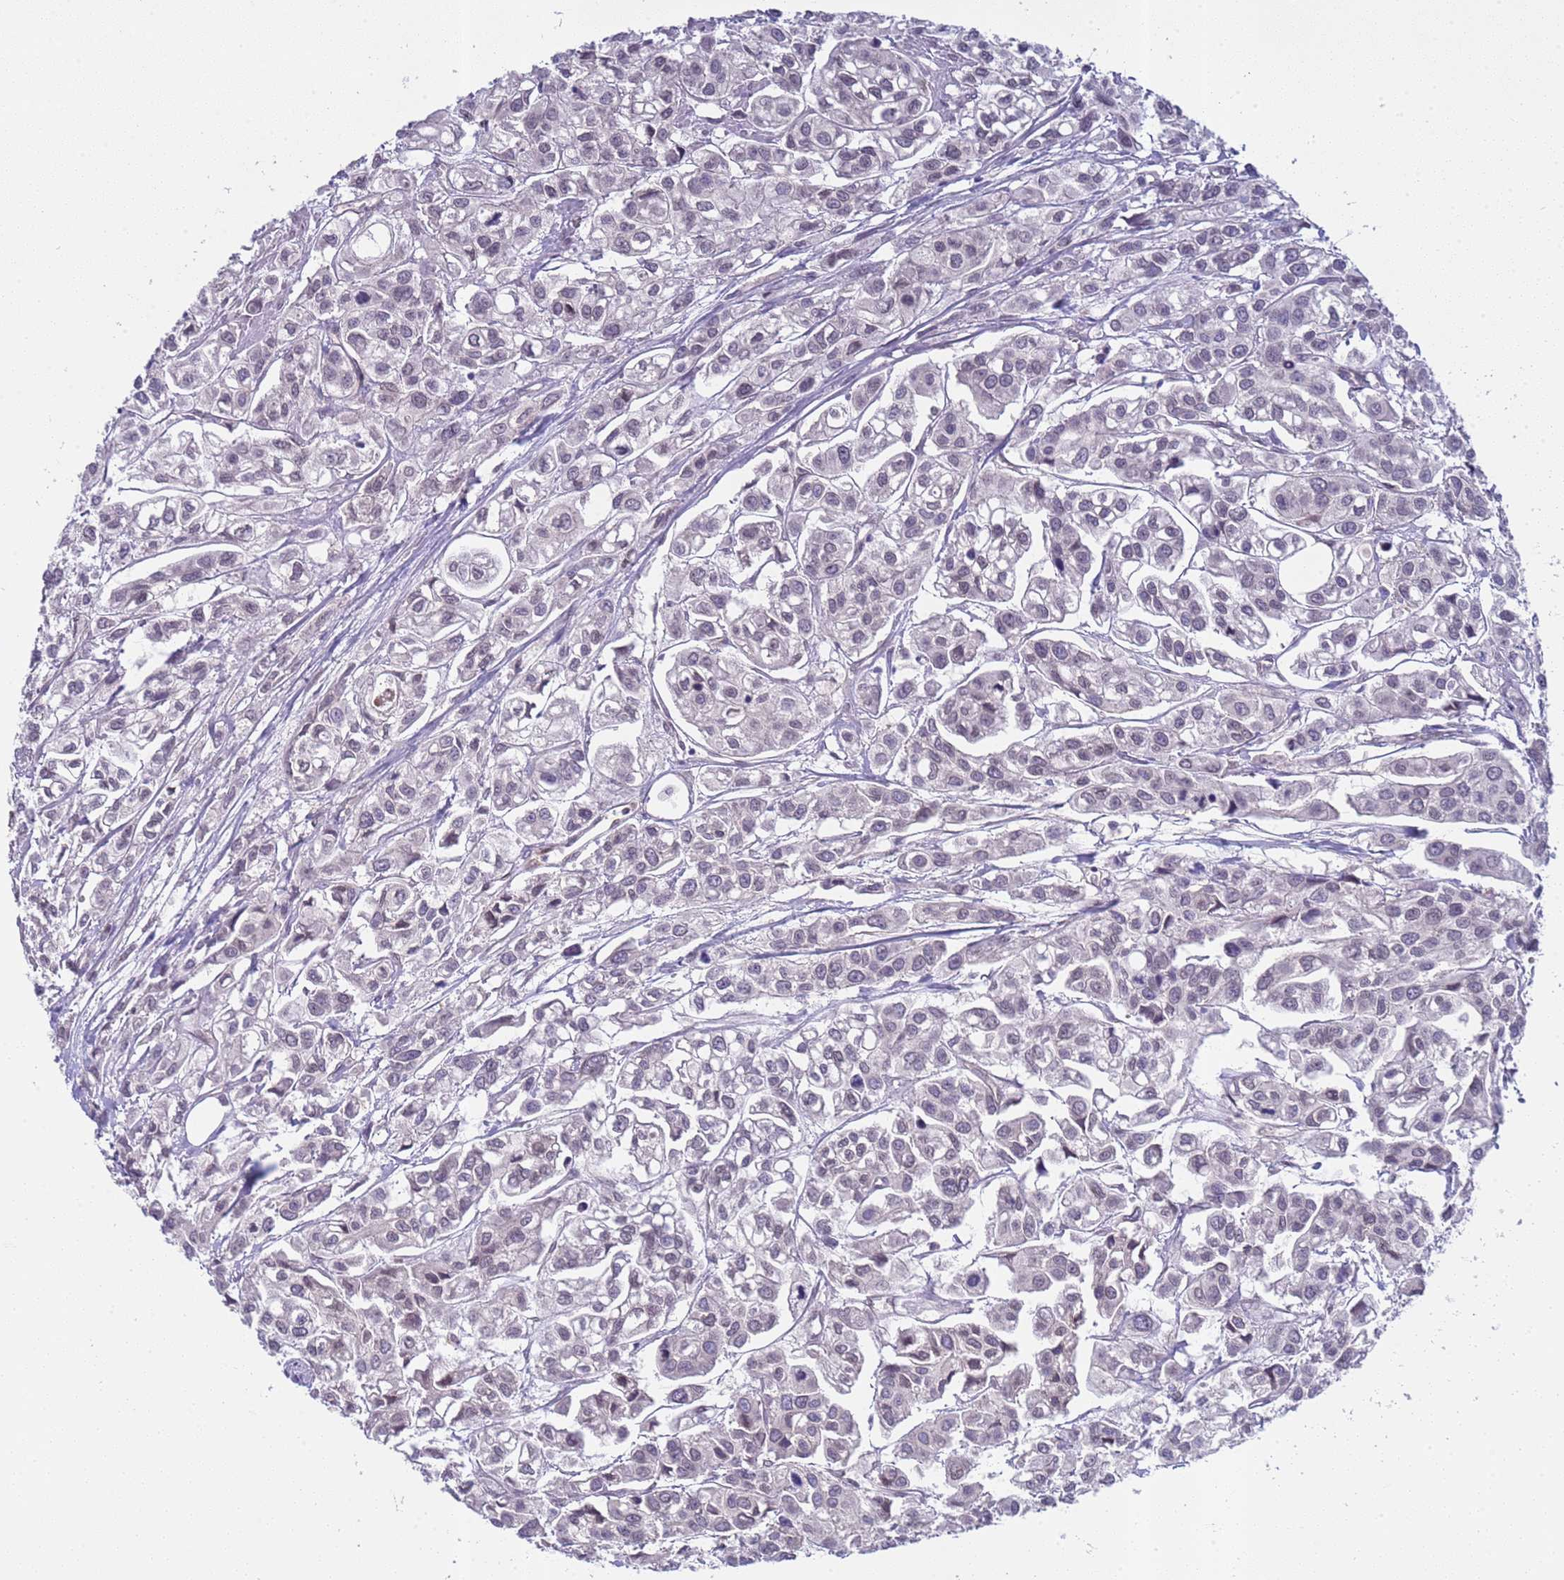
{"staining": {"intensity": "negative", "quantity": "none", "location": "none"}, "tissue": "urothelial cancer", "cell_type": "Tumor cells", "image_type": "cancer", "snomed": [{"axis": "morphology", "description": "Urothelial carcinoma, High grade"}, {"axis": "topography", "description": "Urinary bladder"}], "caption": "The image reveals no staining of tumor cells in urothelial cancer.", "gene": "TRMT10A", "patient": {"sex": "male", "age": 67}}